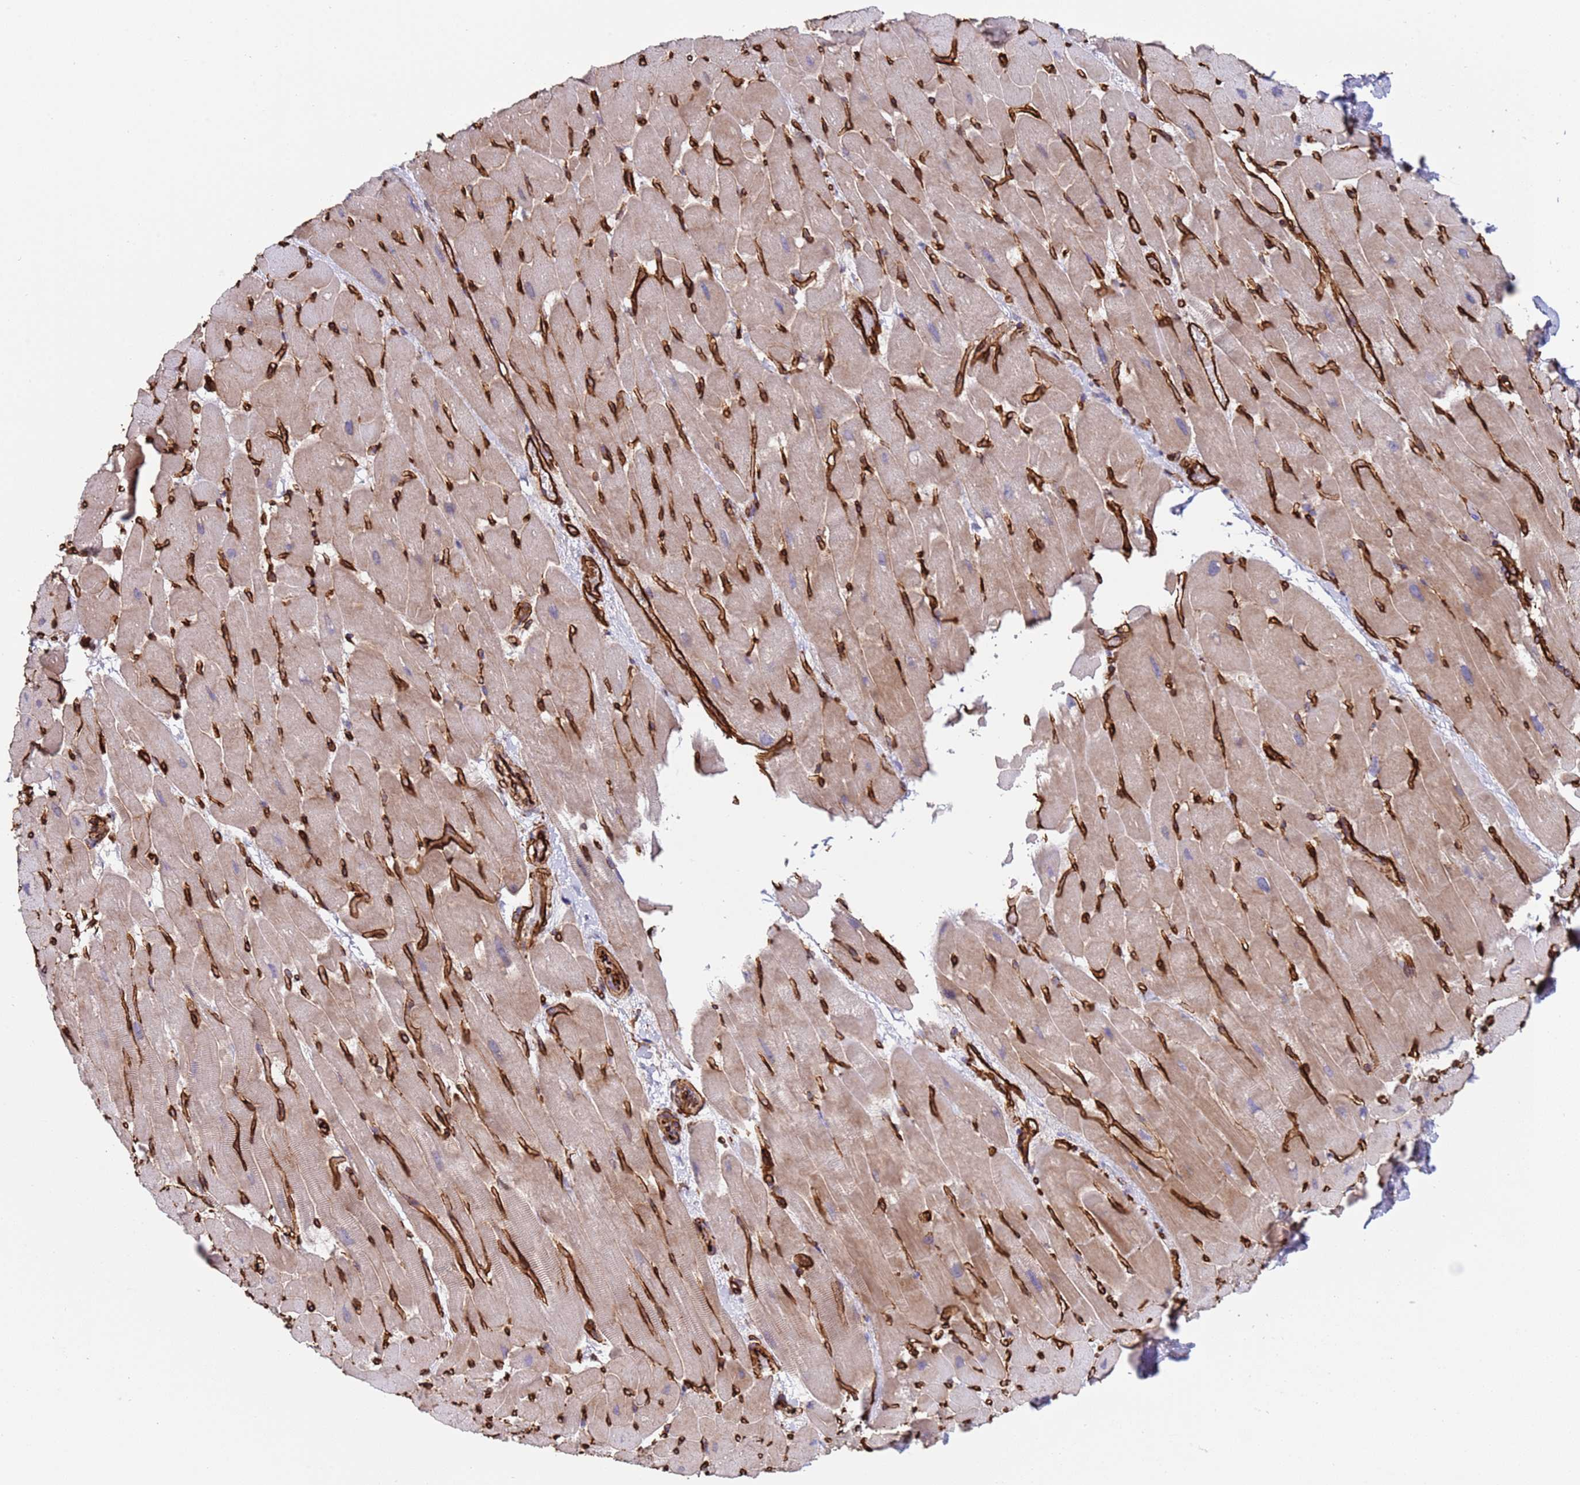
{"staining": {"intensity": "weak", "quantity": "25%-75%", "location": "cytoplasmic/membranous"}, "tissue": "heart muscle", "cell_type": "Cardiomyocytes", "image_type": "normal", "snomed": [{"axis": "morphology", "description": "Normal tissue, NOS"}, {"axis": "topography", "description": "Heart"}], "caption": "Approximately 25%-75% of cardiomyocytes in unremarkable human heart muscle demonstrate weak cytoplasmic/membranous protein expression as visualized by brown immunohistochemical staining.", "gene": "GASK1A", "patient": {"sex": "male", "age": 37}}